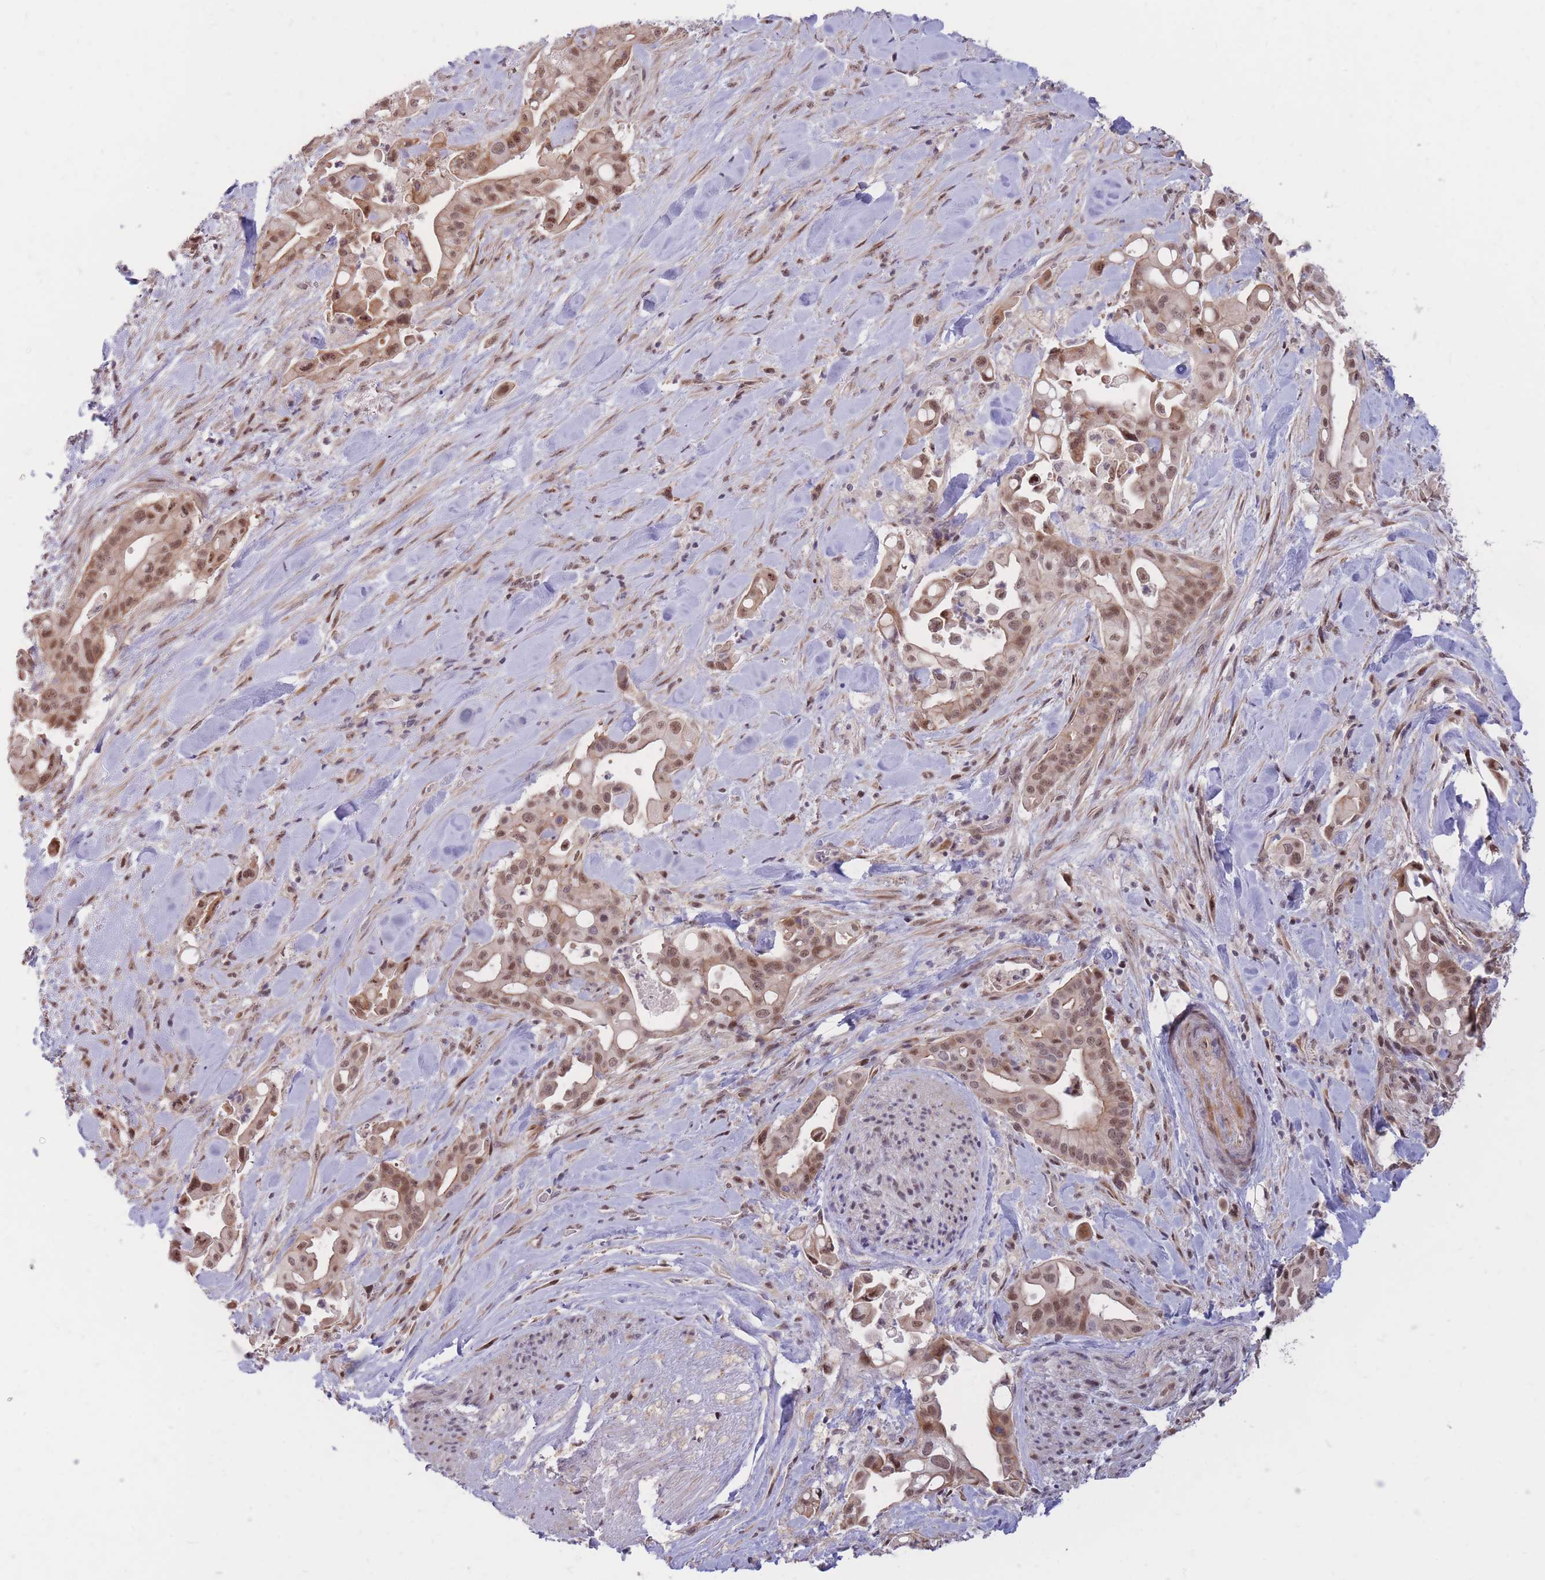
{"staining": {"intensity": "moderate", "quantity": ">75%", "location": "cytoplasmic/membranous,nuclear"}, "tissue": "liver cancer", "cell_type": "Tumor cells", "image_type": "cancer", "snomed": [{"axis": "morphology", "description": "Cholangiocarcinoma"}, {"axis": "topography", "description": "Liver"}], "caption": "The histopathology image exhibits a brown stain indicating the presence of a protein in the cytoplasmic/membranous and nuclear of tumor cells in liver cholangiocarcinoma.", "gene": "ERICH6B", "patient": {"sex": "female", "age": 68}}